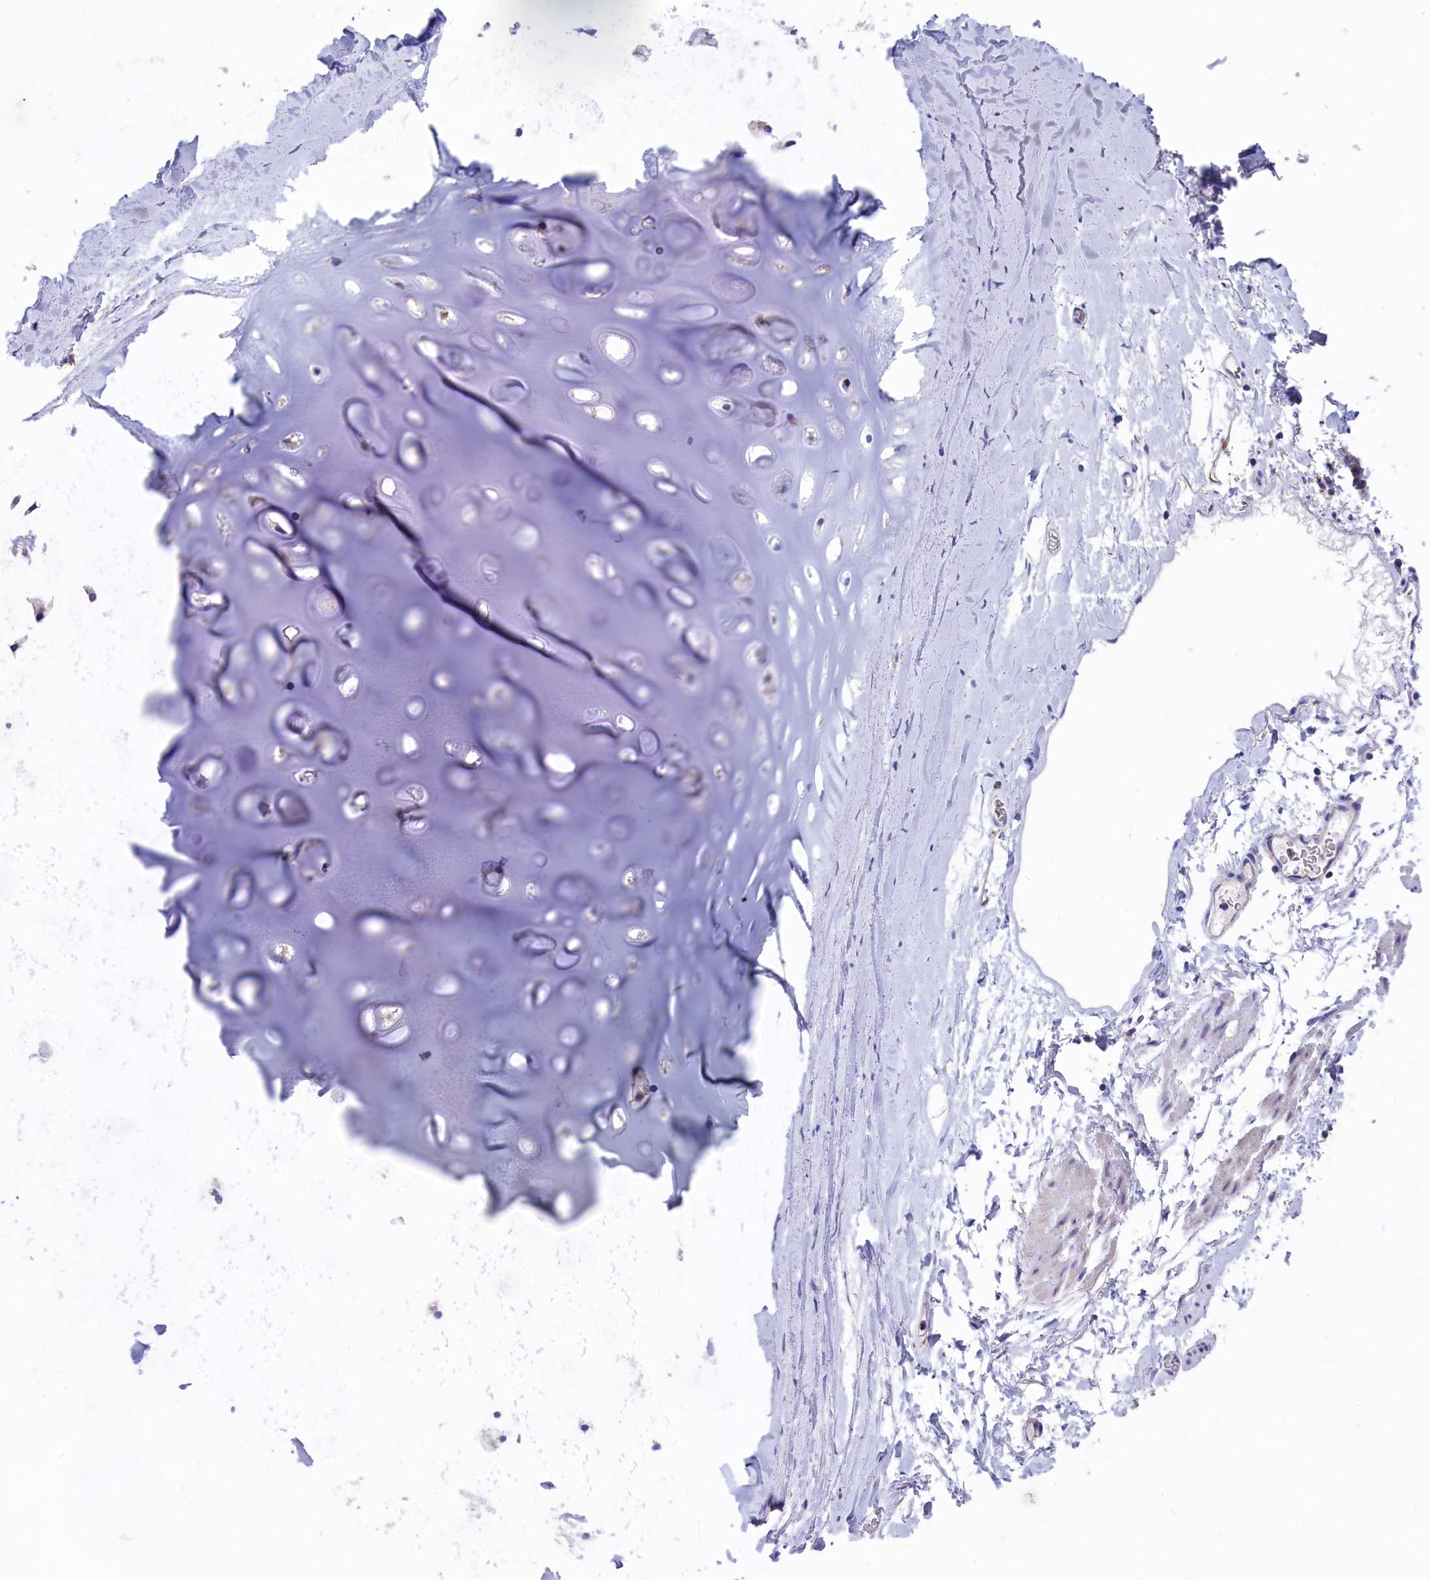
{"staining": {"intensity": "negative", "quantity": "none", "location": "none"}, "tissue": "adipose tissue", "cell_type": "Adipocytes", "image_type": "normal", "snomed": [{"axis": "morphology", "description": "Normal tissue, NOS"}, {"axis": "topography", "description": "Lymph node"}, {"axis": "topography", "description": "Bronchus"}], "caption": "The micrograph shows no significant positivity in adipocytes of adipose tissue. (DAB immunohistochemistry visualized using brightfield microscopy, high magnification).", "gene": "PRDM12", "patient": {"sex": "male", "age": 63}}